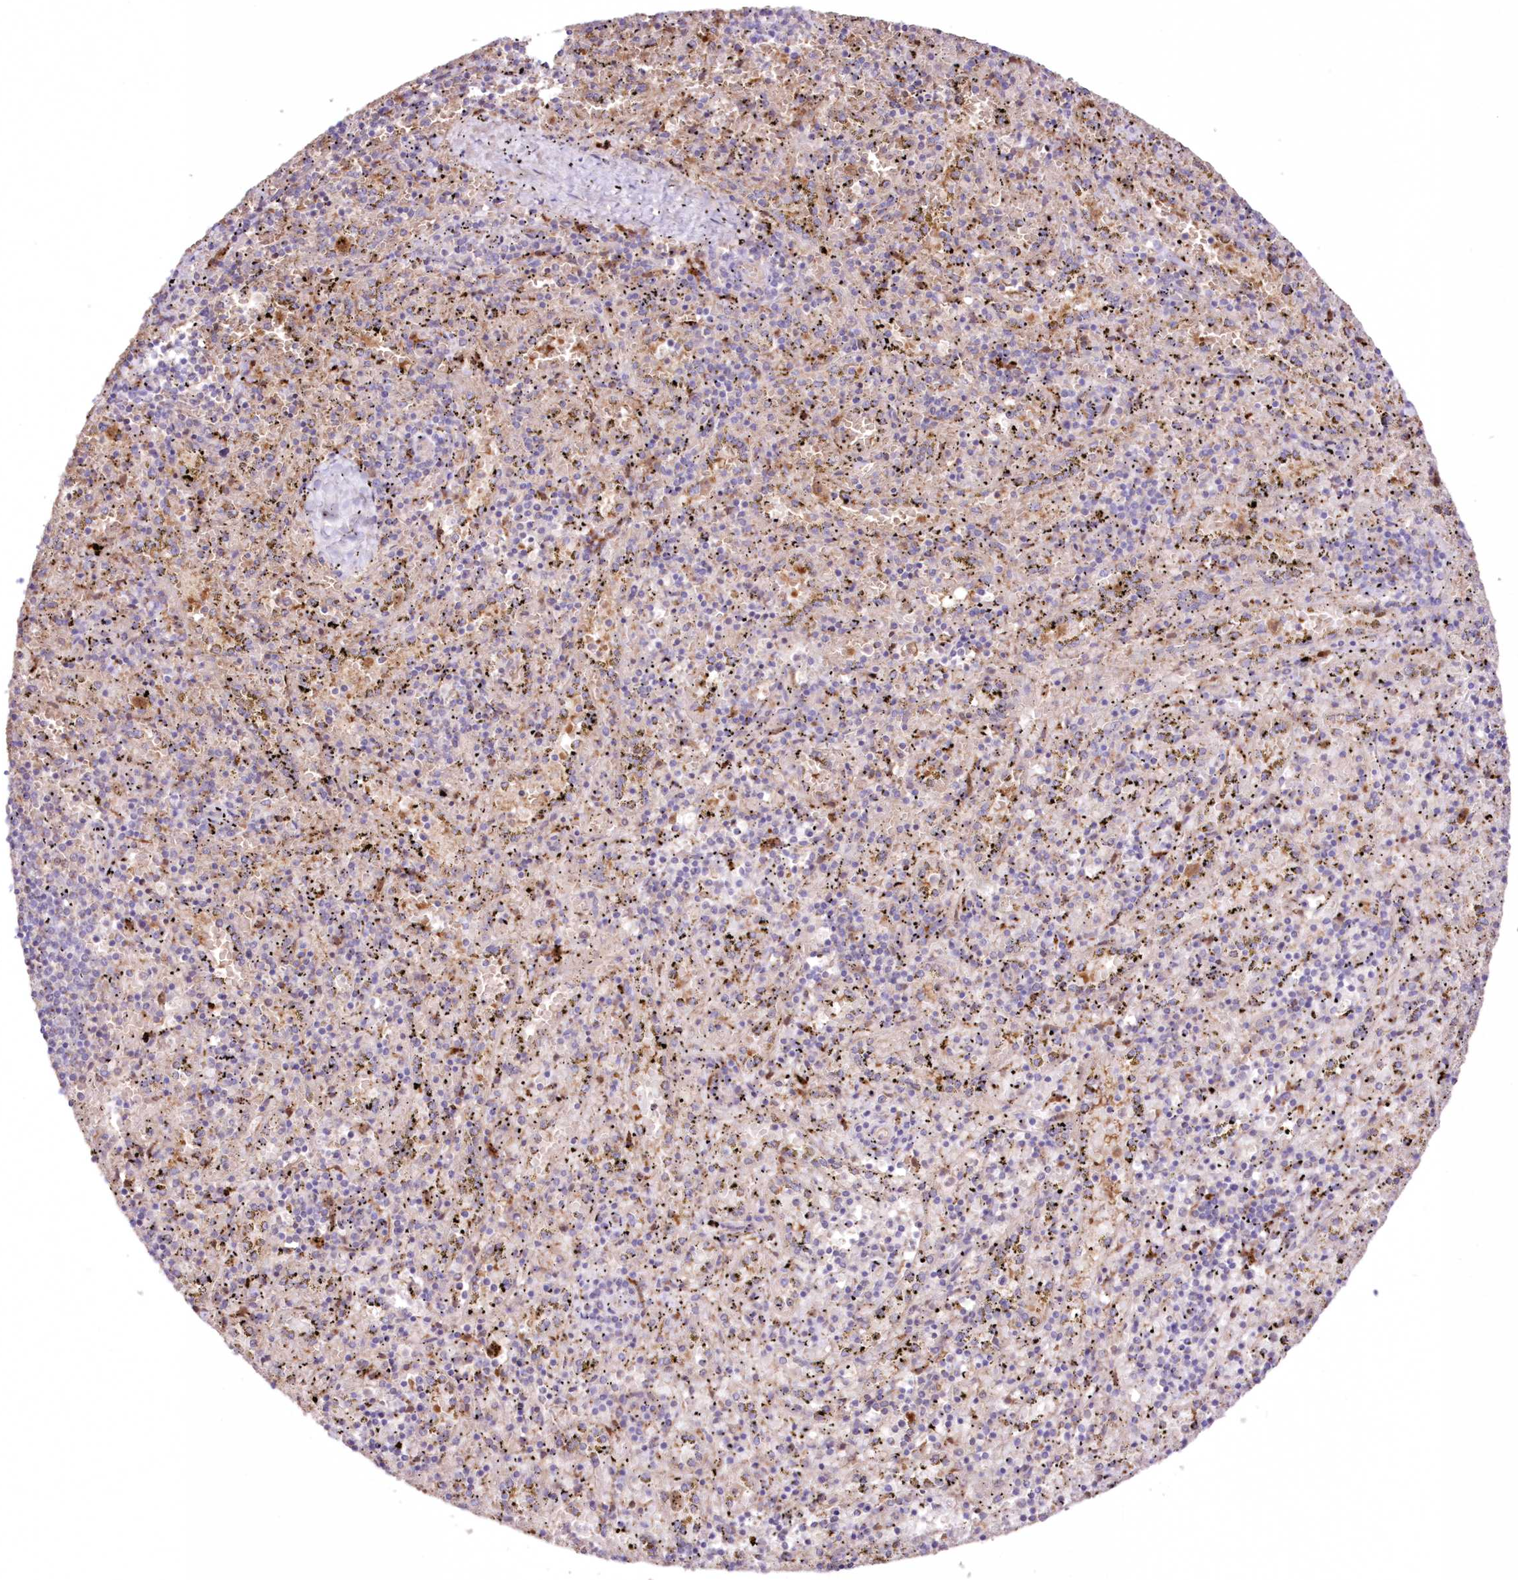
{"staining": {"intensity": "negative", "quantity": "none", "location": "none"}, "tissue": "spleen", "cell_type": "Cells in red pulp", "image_type": "normal", "snomed": [{"axis": "morphology", "description": "Normal tissue, NOS"}, {"axis": "topography", "description": "Spleen"}], "caption": "The photomicrograph reveals no significant staining in cells in red pulp of spleen.", "gene": "FCHO2", "patient": {"sex": "male", "age": 11}}